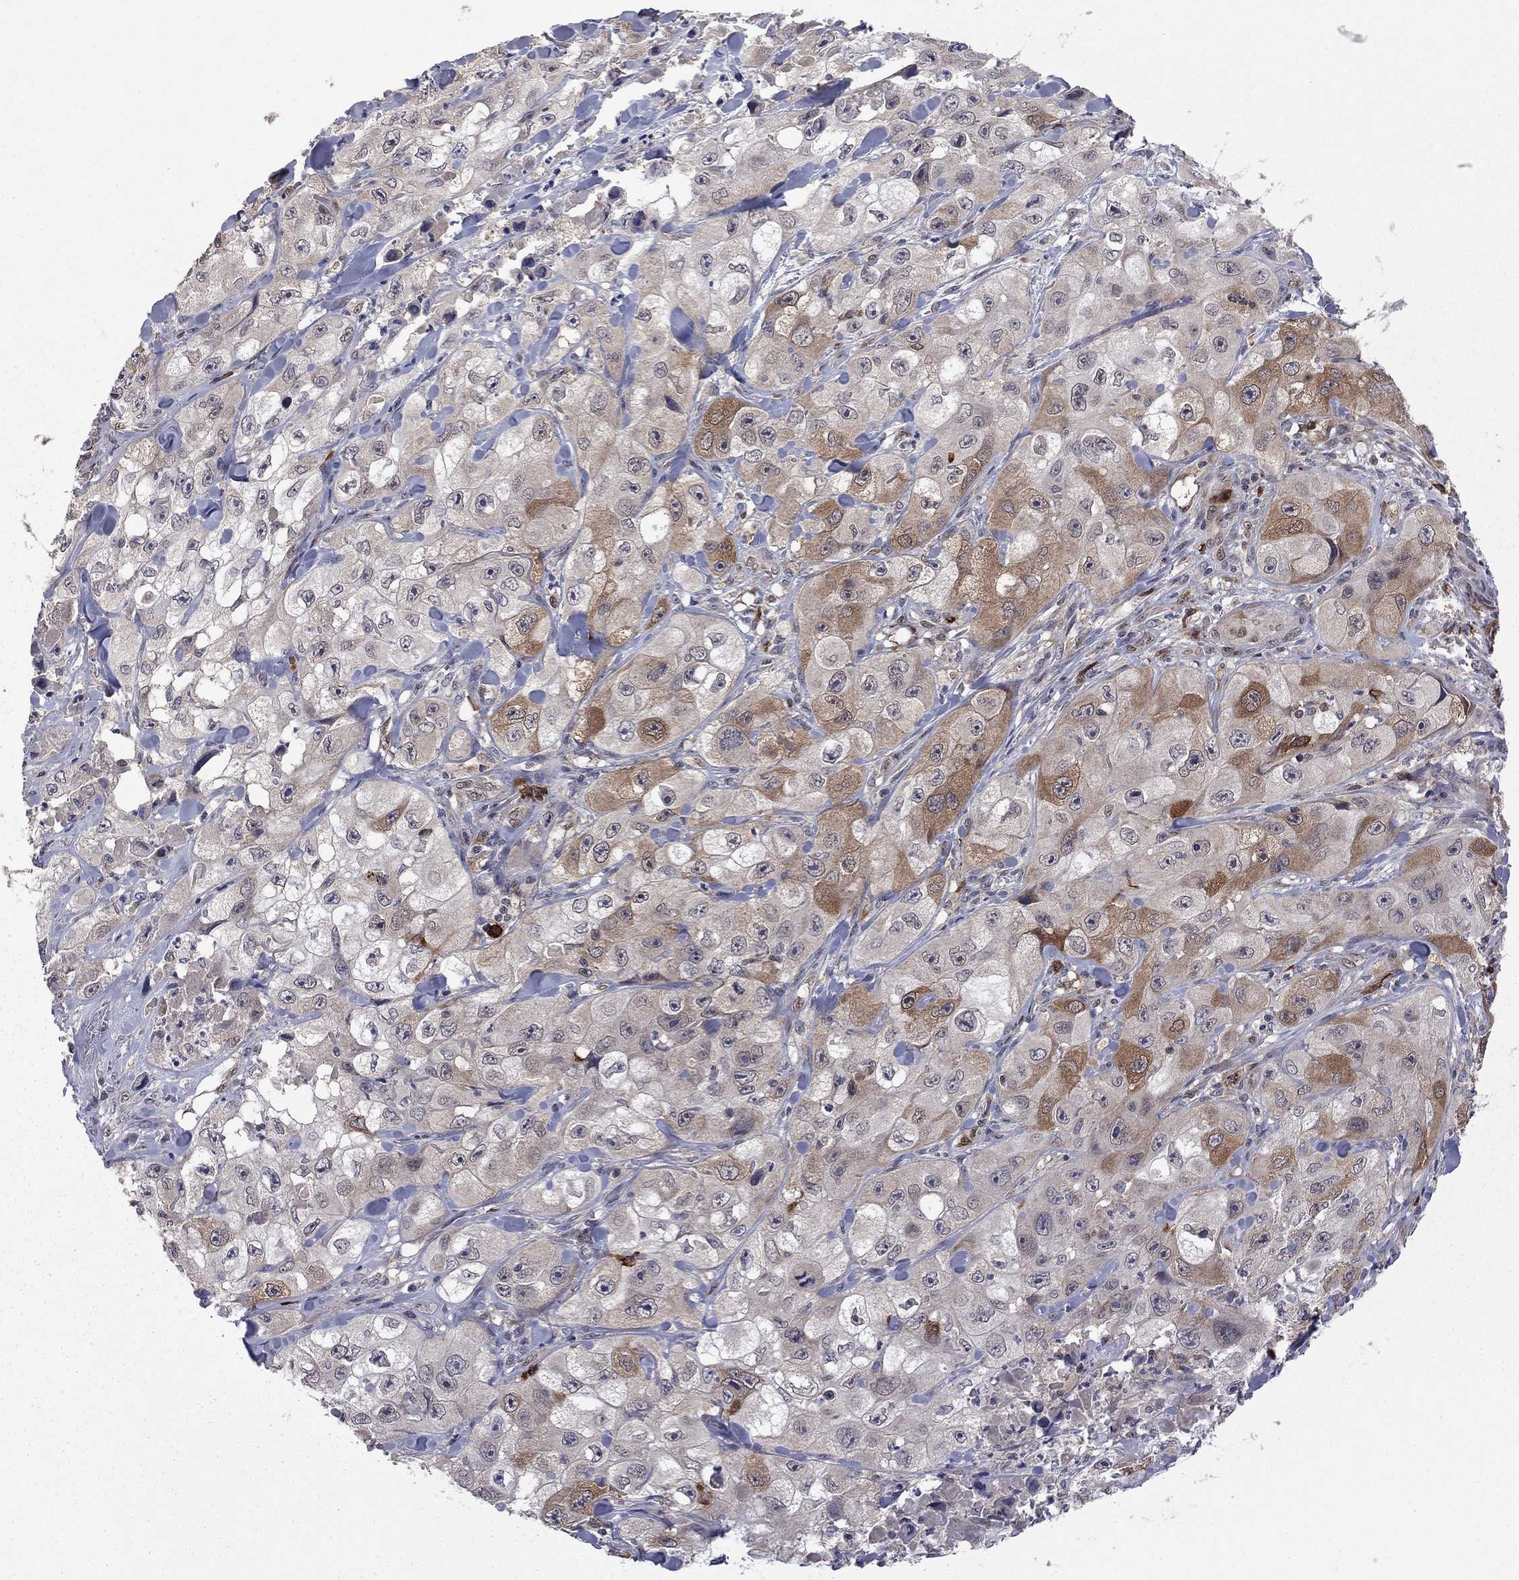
{"staining": {"intensity": "moderate", "quantity": "25%-75%", "location": "cytoplasmic/membranous"}, "tissue": "skin cancer", "cell_type": "Tumor cells", "image_type": "cancer", "snomed": [{"axis": "morphology", "description": "Squamous cell carcinoma, NOS"}, {"axis": "topography", "description": "Skin"}, {"axis": "topography", "description": "Subcutis"}], "caption": "DAB (3,3'-diaminobenzidine) immunohistochemical staining of squamous cell carcinoma (skin) demonstrates moderate cytoplasmic/membranous protein staining in approximately 25%-75% of tumor cells.", "gene": "GPAA1", "patient": {"sex": "male", "age": 73}}